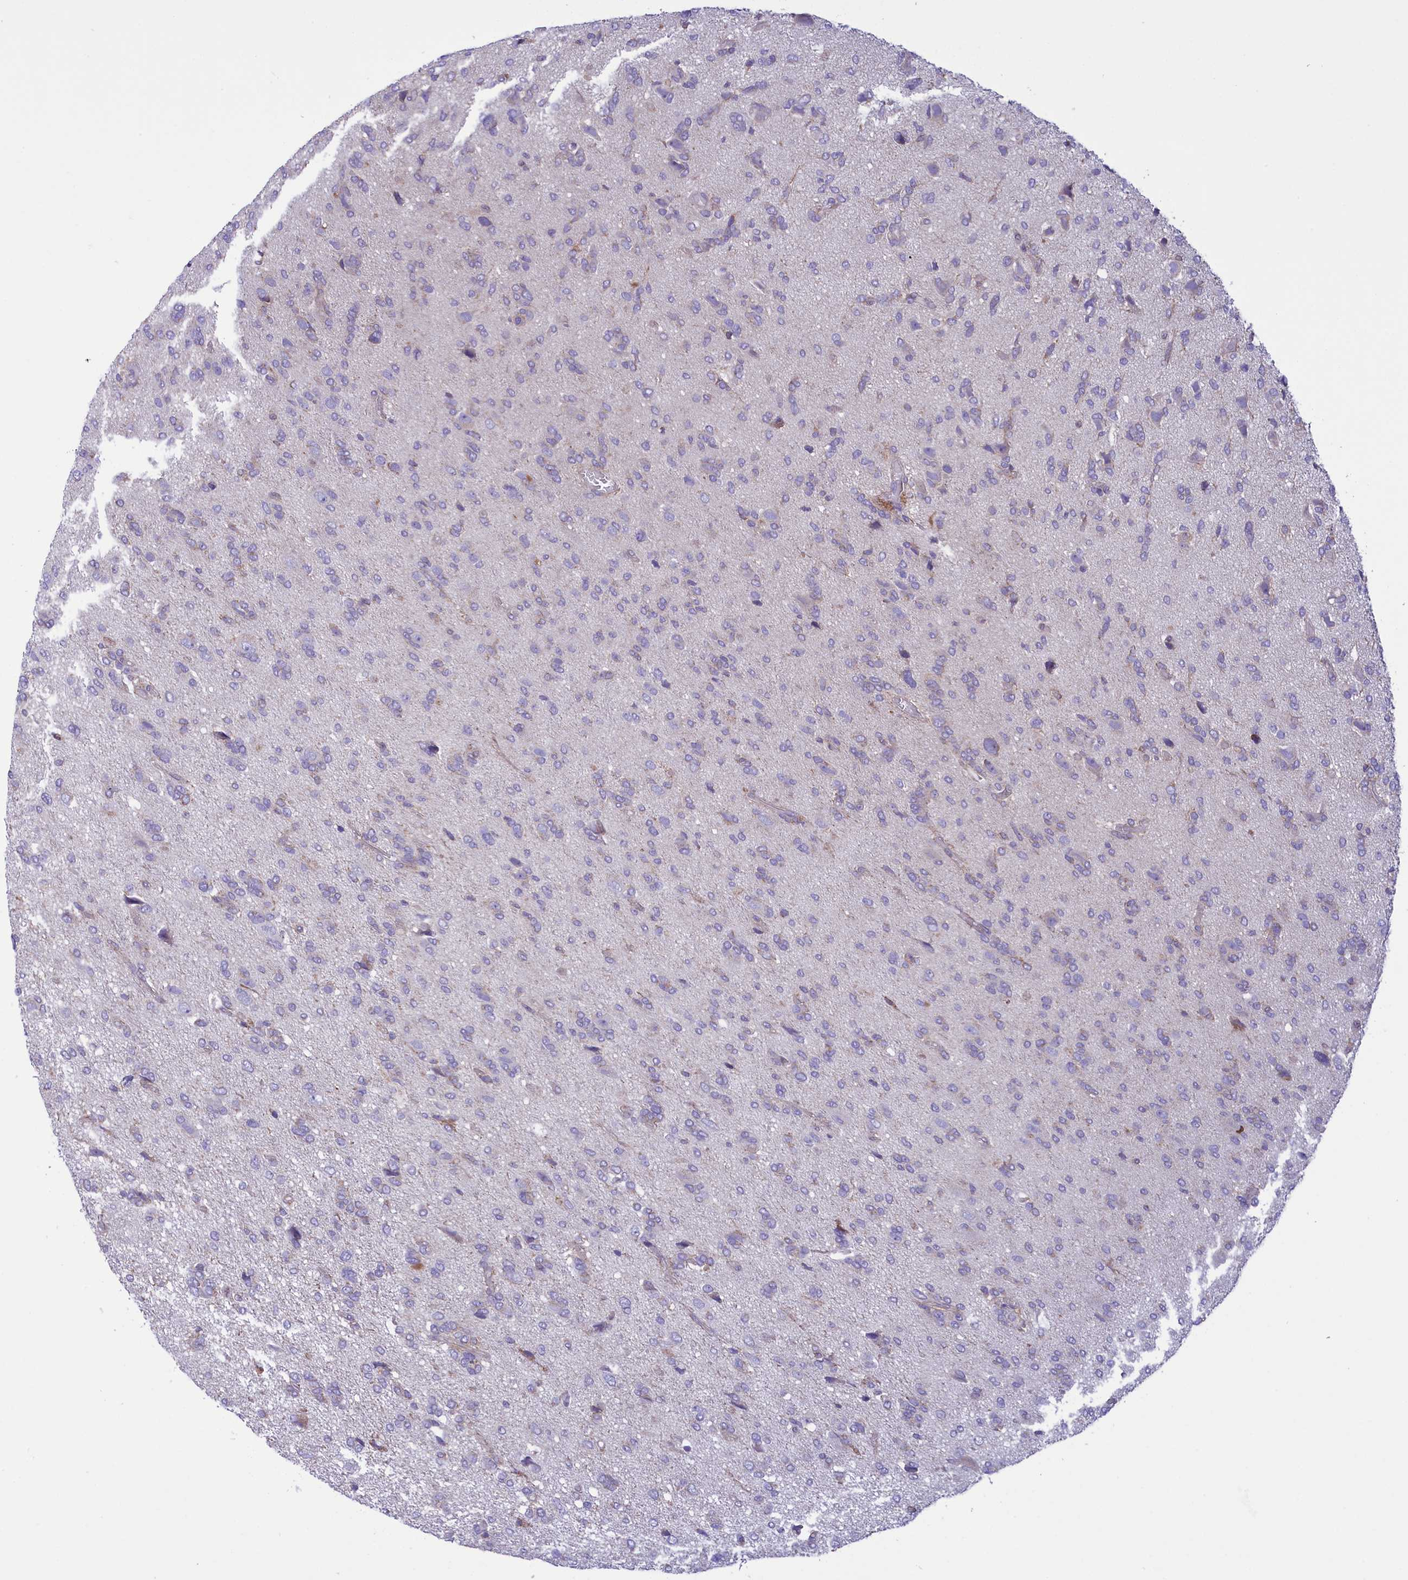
{"staining": {"intensity": "negative", "quantity": "none", "location": "none"}, "tissue": "glioma", "cell_type": "Tumor cells", "image_type": "cancer", "snomed": [{"axis": "morphology", "description": "Glioma, malignant, High grade"}, {"axis": "topography", "description": "Brain"}], "caption": "Tumor cells show no significant protein positivity in malignant glioma (high-grade).", "gene": "CORO7-PAM16", "patient": {"sex": "female", "age": 59}}